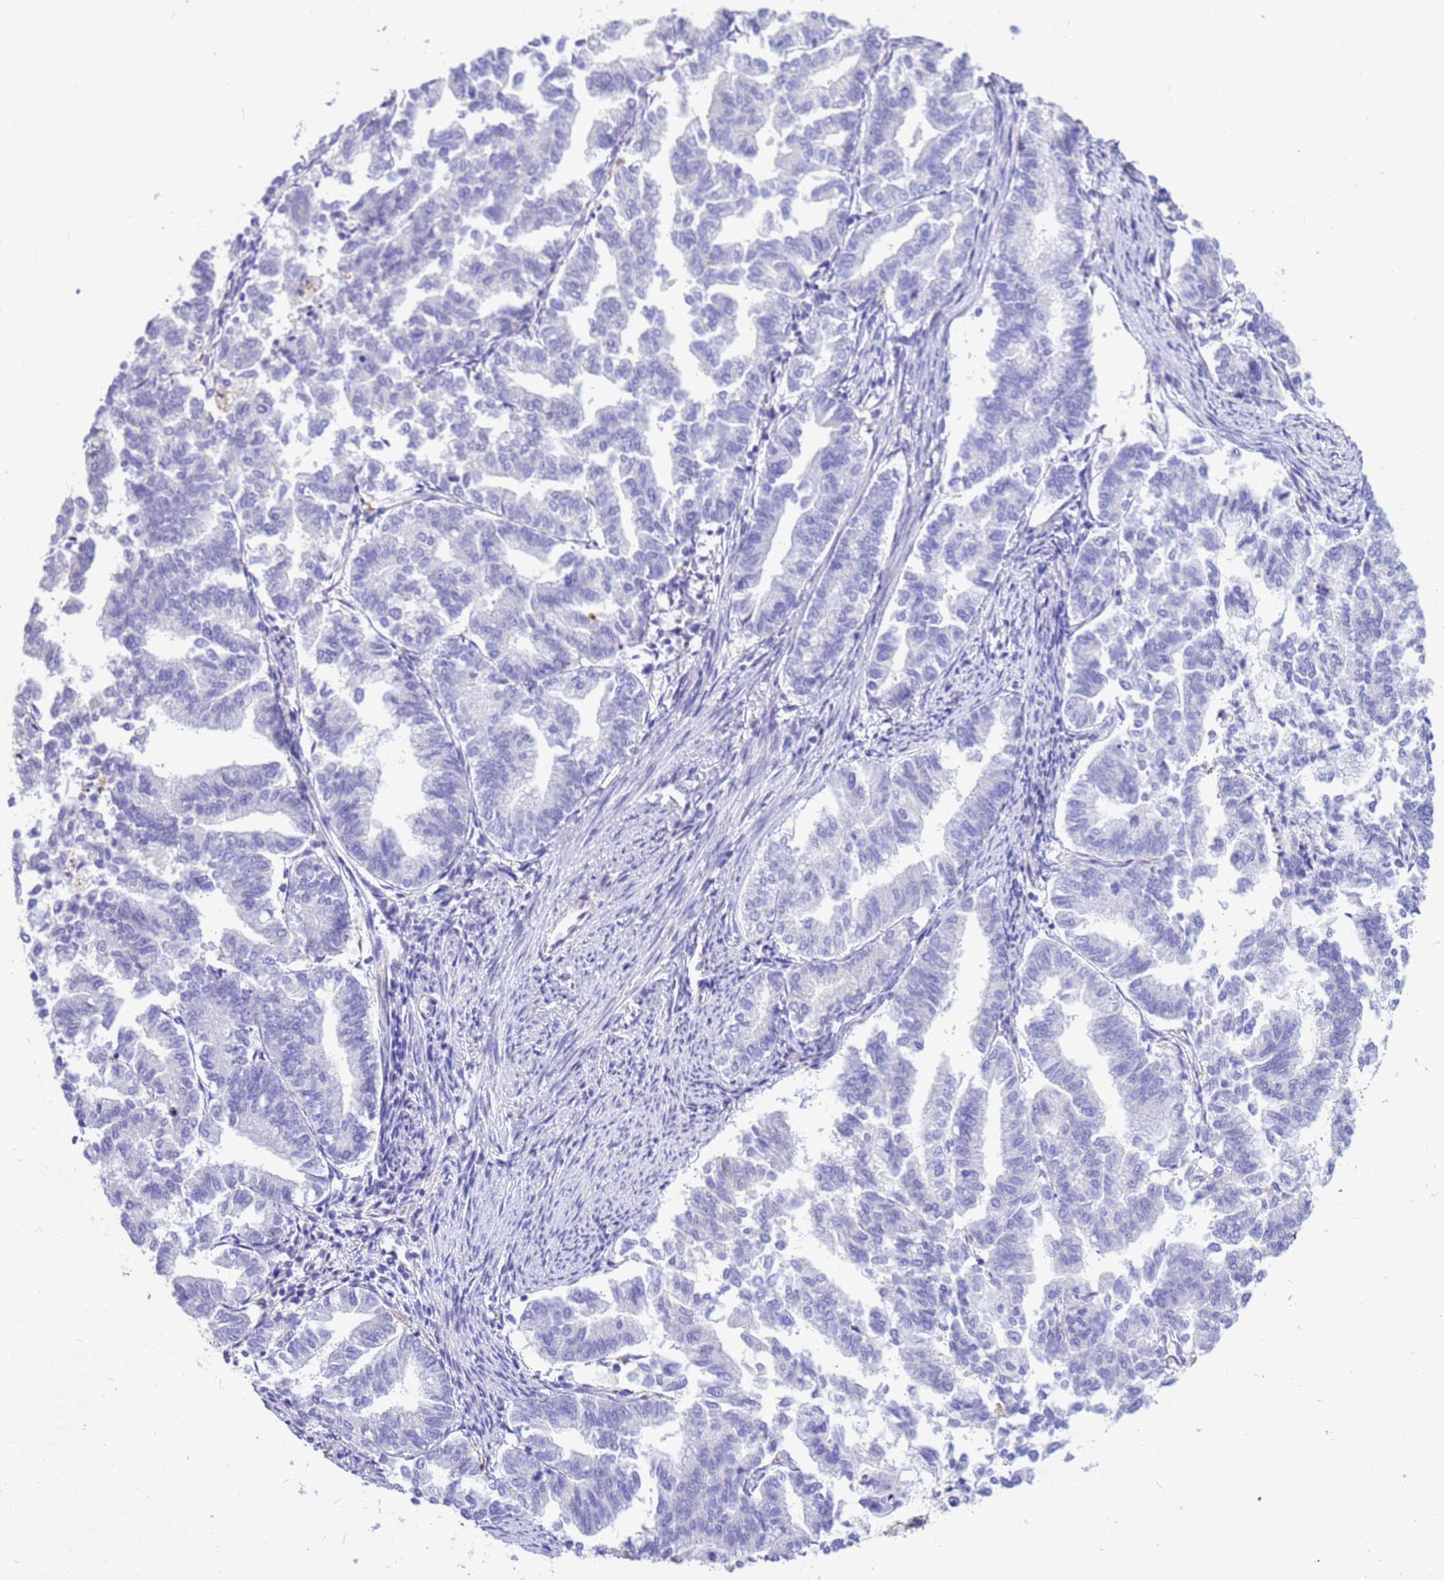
{"staining": {"intensity": "negative", "quantity": "none", "location": "none"}, "tissue": "endometrial cancer", "cell_type": "Tumor cells", "image_type": "cancer", "snomed": [{"axis": "morphology", "description": "Adenocarcinoma, NOS"}, {"axis": "topography", "description": "Endometrium"}], "caption": "IHC histopathology image of endometrial adenocarcinoma stained for a protein (brown), which demonstrates no staining in tumor cells. The staining is performed using DAB brown chromogen with nuclei counter-stained in using hematoxylin.", "gene": "TCEAL3", "patient": {"sex": "female", "age": 79}}